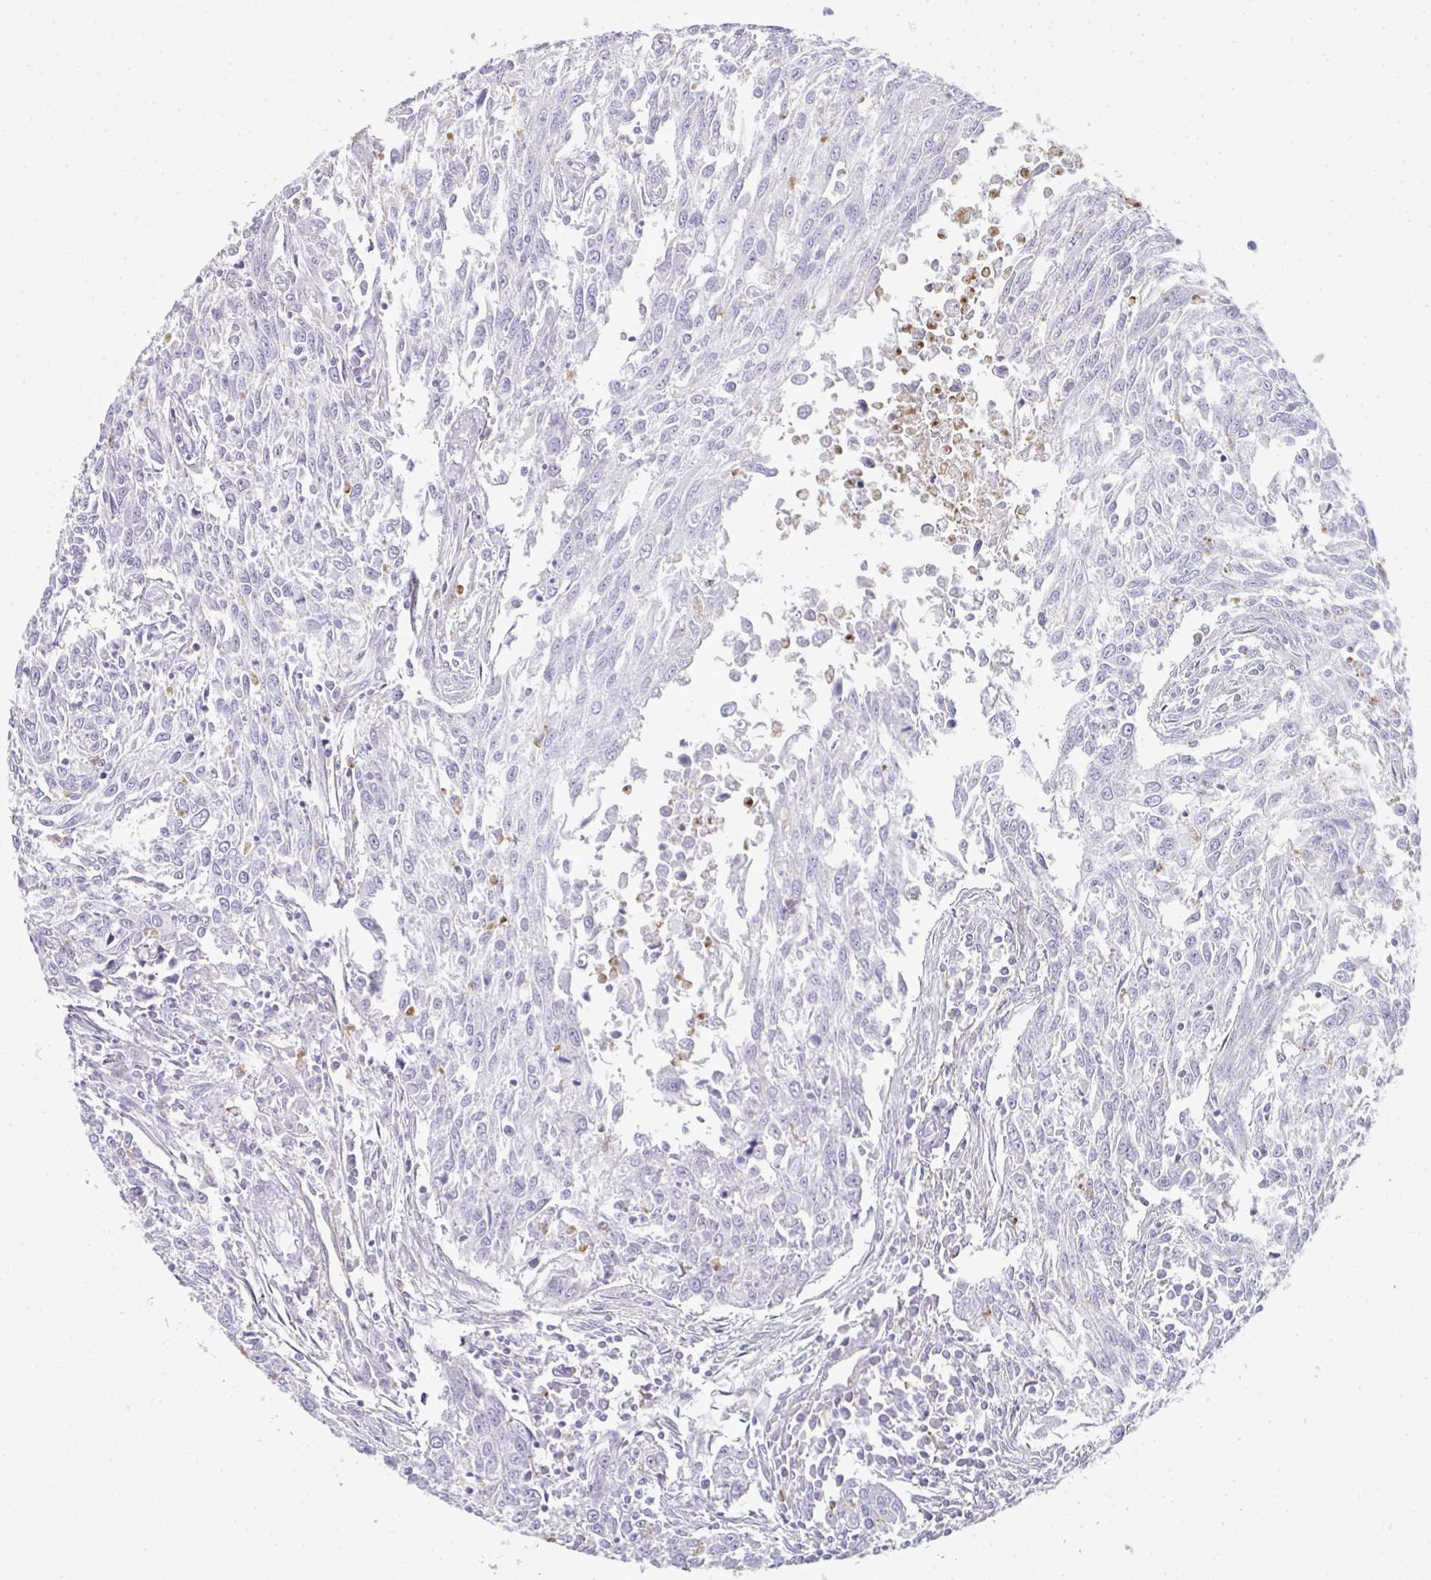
{"staining": {"intensity": "negative", "quantity": "none", "location": "none"}, "tissue": "breast cancer", "cell_type": "Tumor cells", "image_type": "cancer", "snomed": [{"axis": "morphology", "description": "Duct carcinoma"}, {"axis": "topography", "description": "Breast"}], "caption": "Breast cancer (infiltrating ductal carcinoma) was stained to show a protein in brown. There is no significant expression in tumor cells.", "gene": "A1CF", "patient": {"sex": "female", "age": 50}}